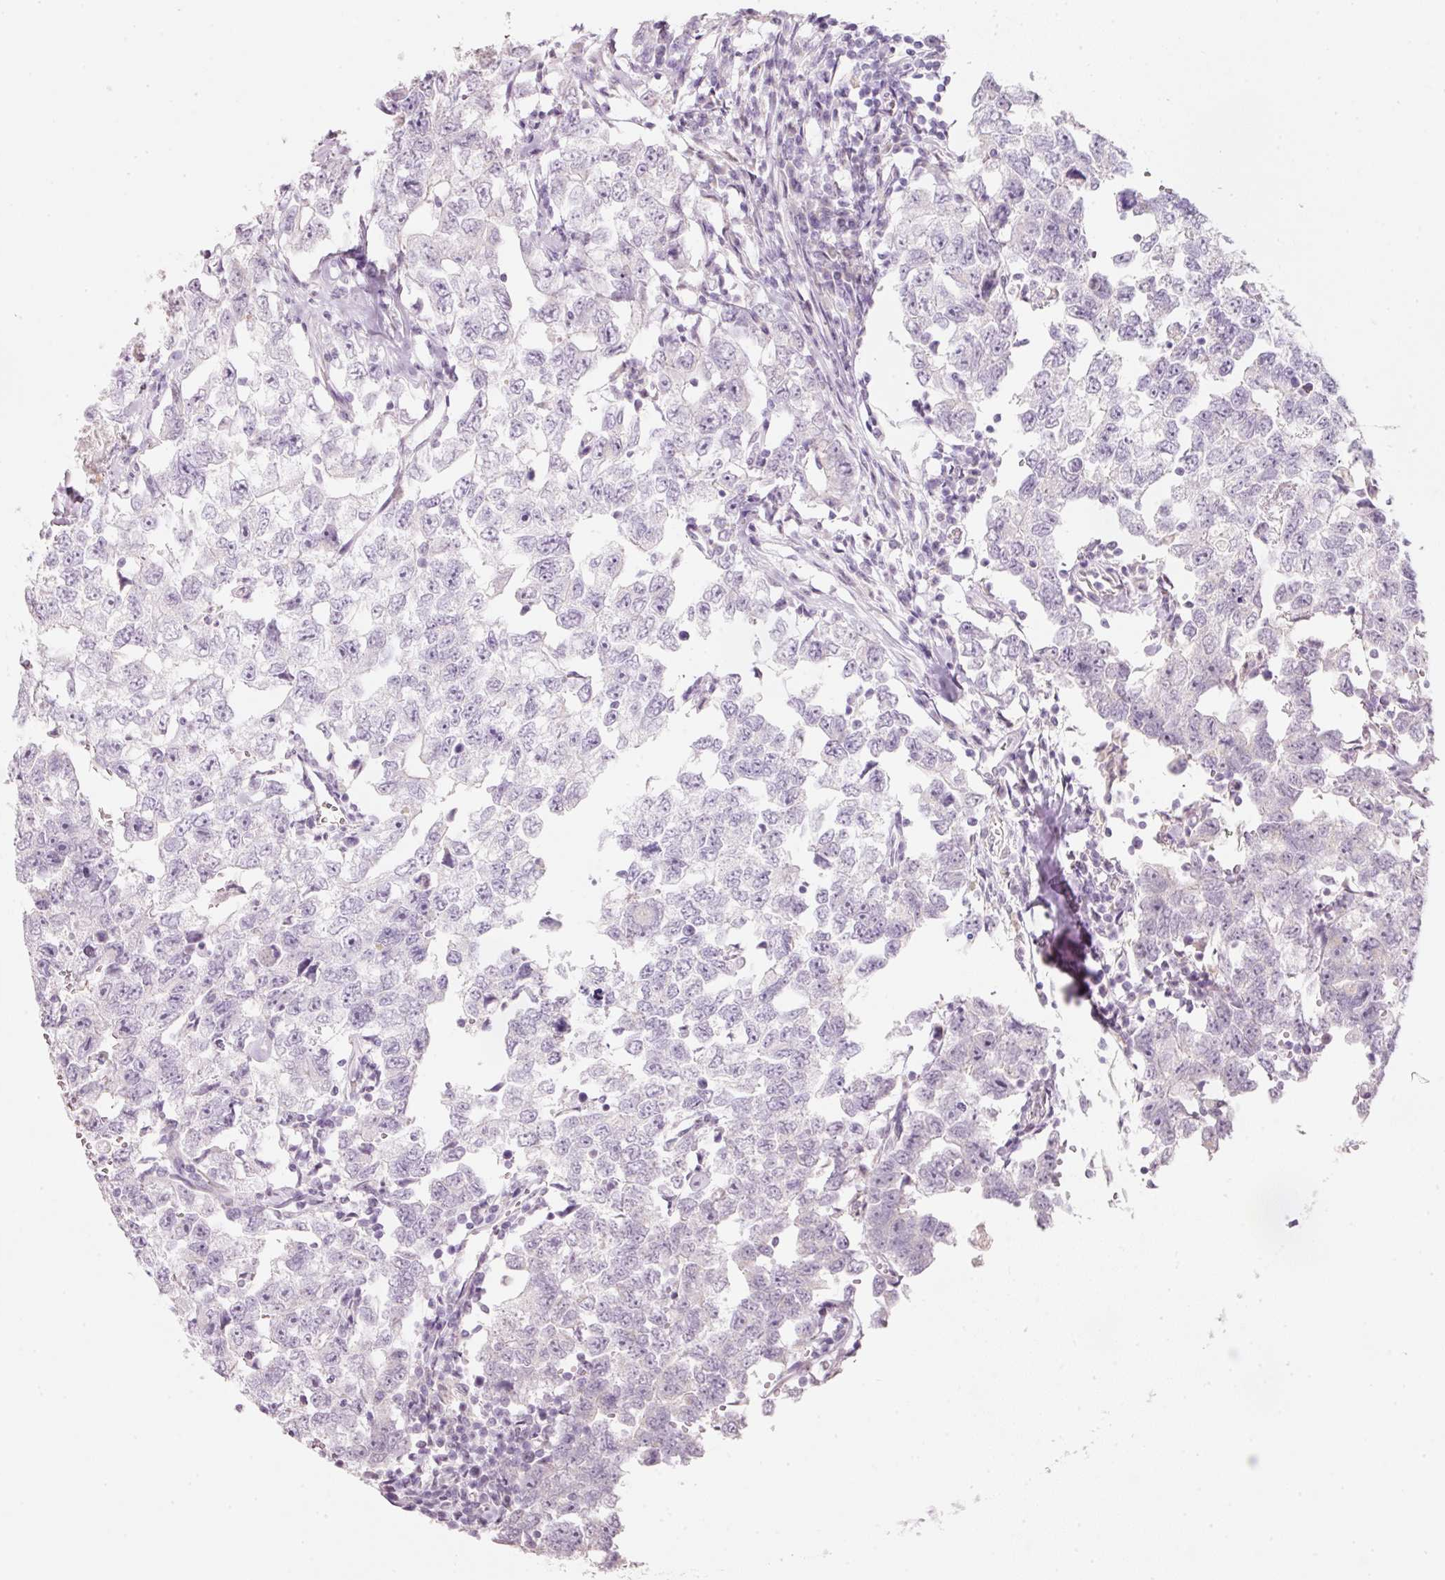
{"staining": {"intensity": "negative", "quantity": "none", "location": "none"}, "tissue": "testis cancer", "cell_type": "Tumor cells", "image_type": "cancer", "snomed": [{"axis": "morphology", "description": "Carcinoma, Embryonal, NOS"}, {"axis": "topography", "description": "Testis"}], "caption": "Immunohistochemical staining of testis embryonal carcinoma displays no significant expression in tumor cells.", "gene": "ENSG00000206549", "patient": {"sex": "male", "age": 22}}